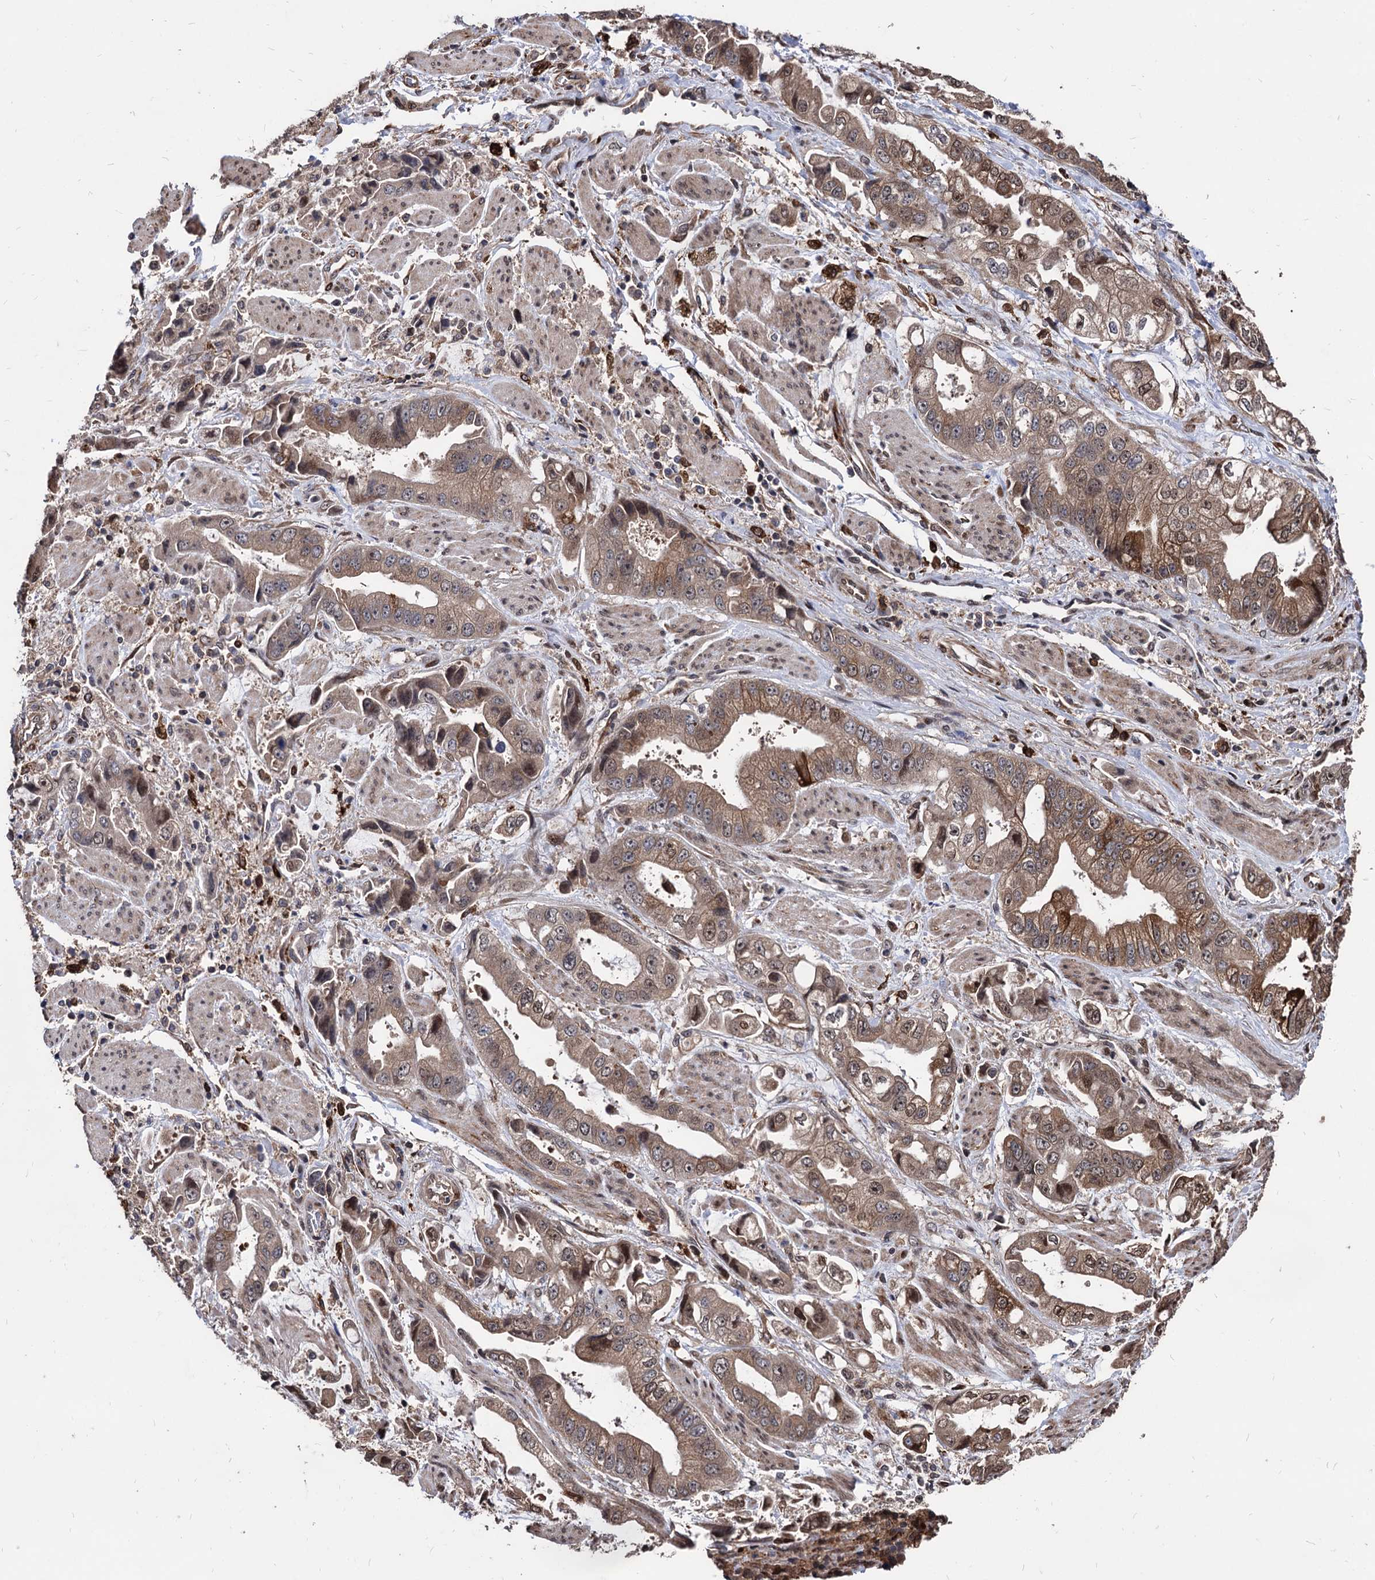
{"staining": {"intensity": "moderate", "quantity": ">75%", "location": "cytoplasmic/membranous,nuclear"}, "tissue": "stomach cancer", "cell_type": "Tumor cells", "image_type": "cancer", "snomed": [{"axis": "morphology", "description": "Adenocarcinoma, NOS"}, {"axis": "topography", "description": "Stomach"}], "caption": "Protein expression analysis of stomach adenocarcinoma reveals moderate cytoplasmic/membranous and nuclear staining in about >75% of tumor cells.", "gene": "ANKRD12", "patient": {"sex": "male", "age": 62}}